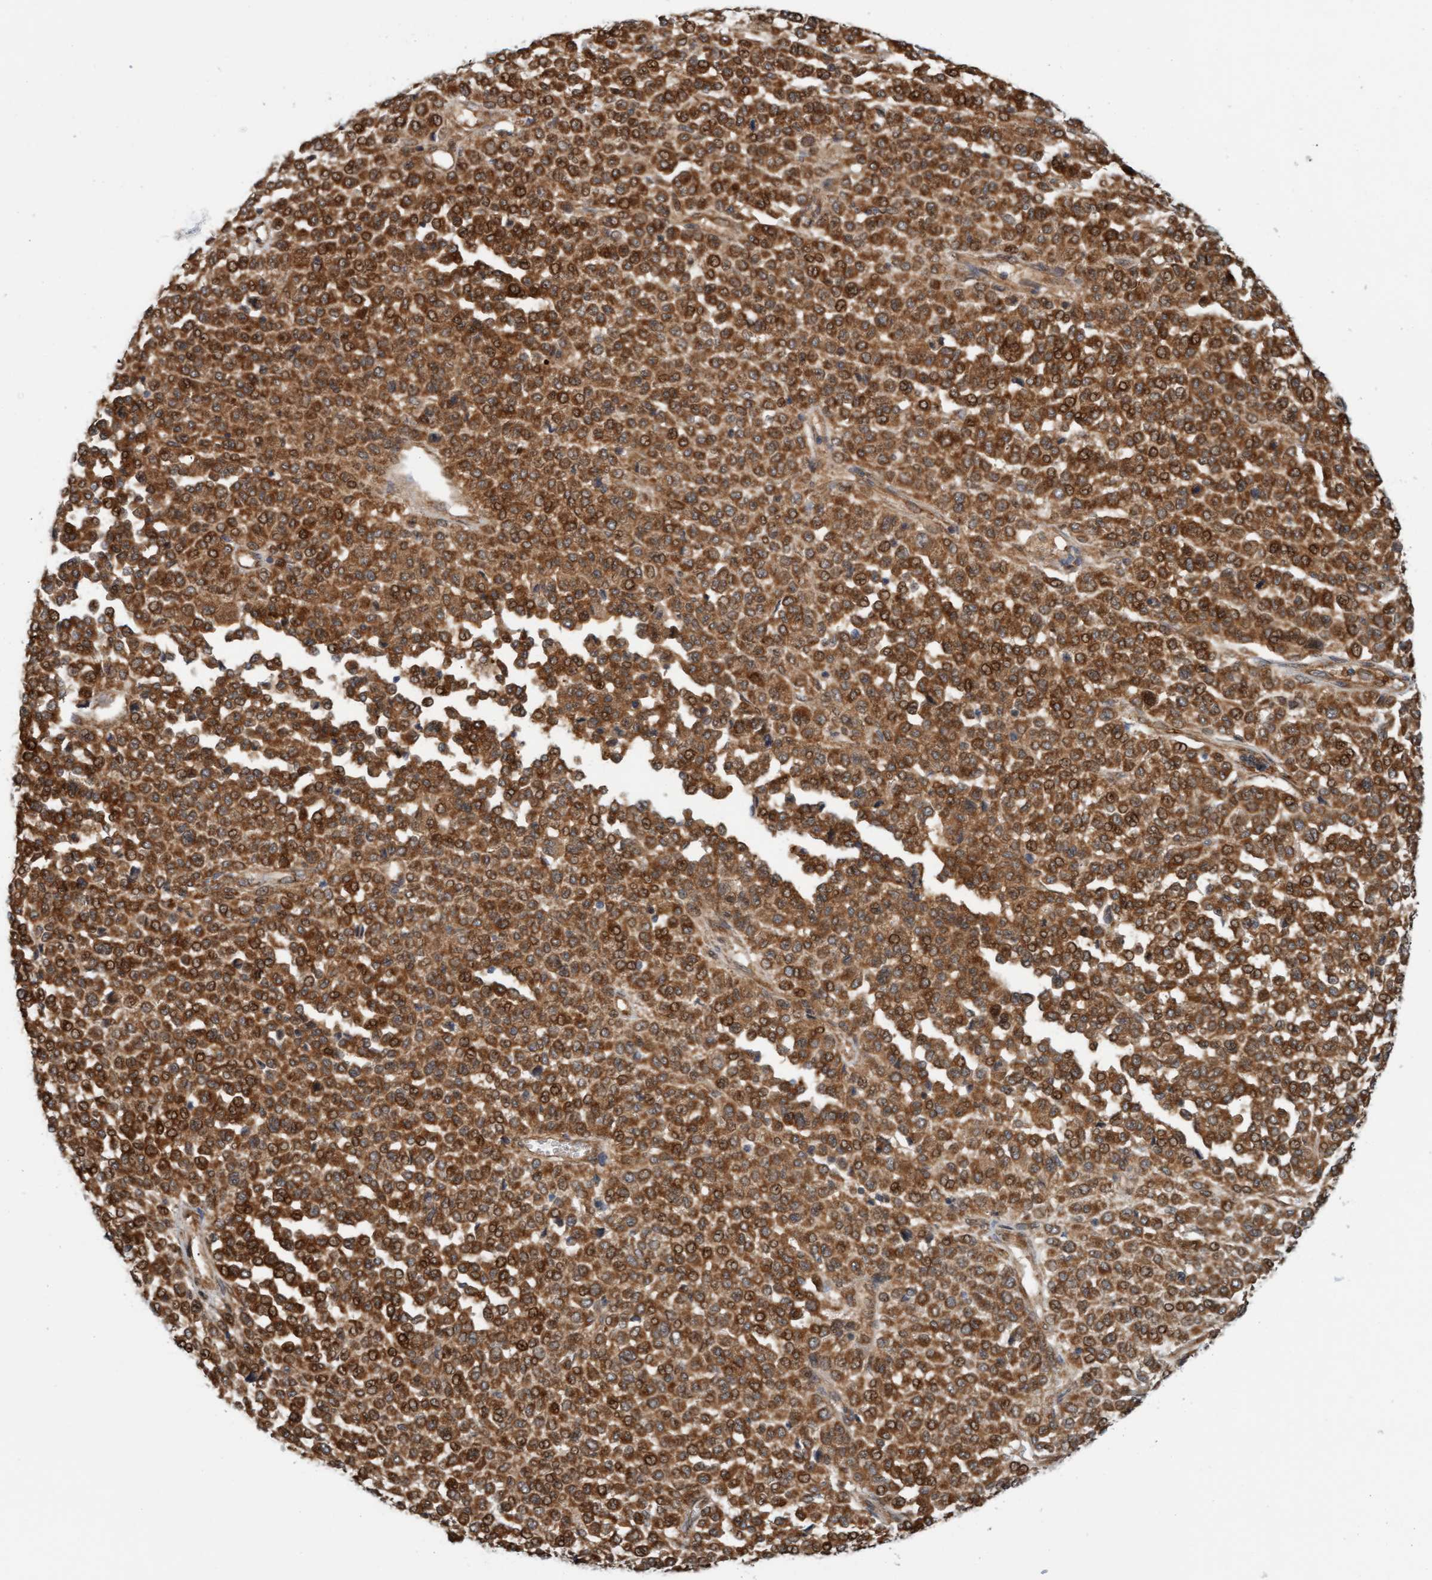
{"staining": {"intensity": "strong", "quantity": ">75%", "location": "cytoplasmic/membranous,nuclear"}, "tissue": "melanoma", "cell_type": "Tumor cells", "image_type": "cancer", "snomed": [{"axis": "morphology", "description": "Malignant melanoma, Metastatic site"}, {"axis": "topography", "description": "Pancreas"}], "caption": "Protein expression analysis of human malignant melanoma (metastatic site) reveals strong cytoplasmic/membranous and nuclear staining in about >75% of tumor cells.", "gene": "EIF4EBP1", "patient": {"sex": "female", "age": 30}}